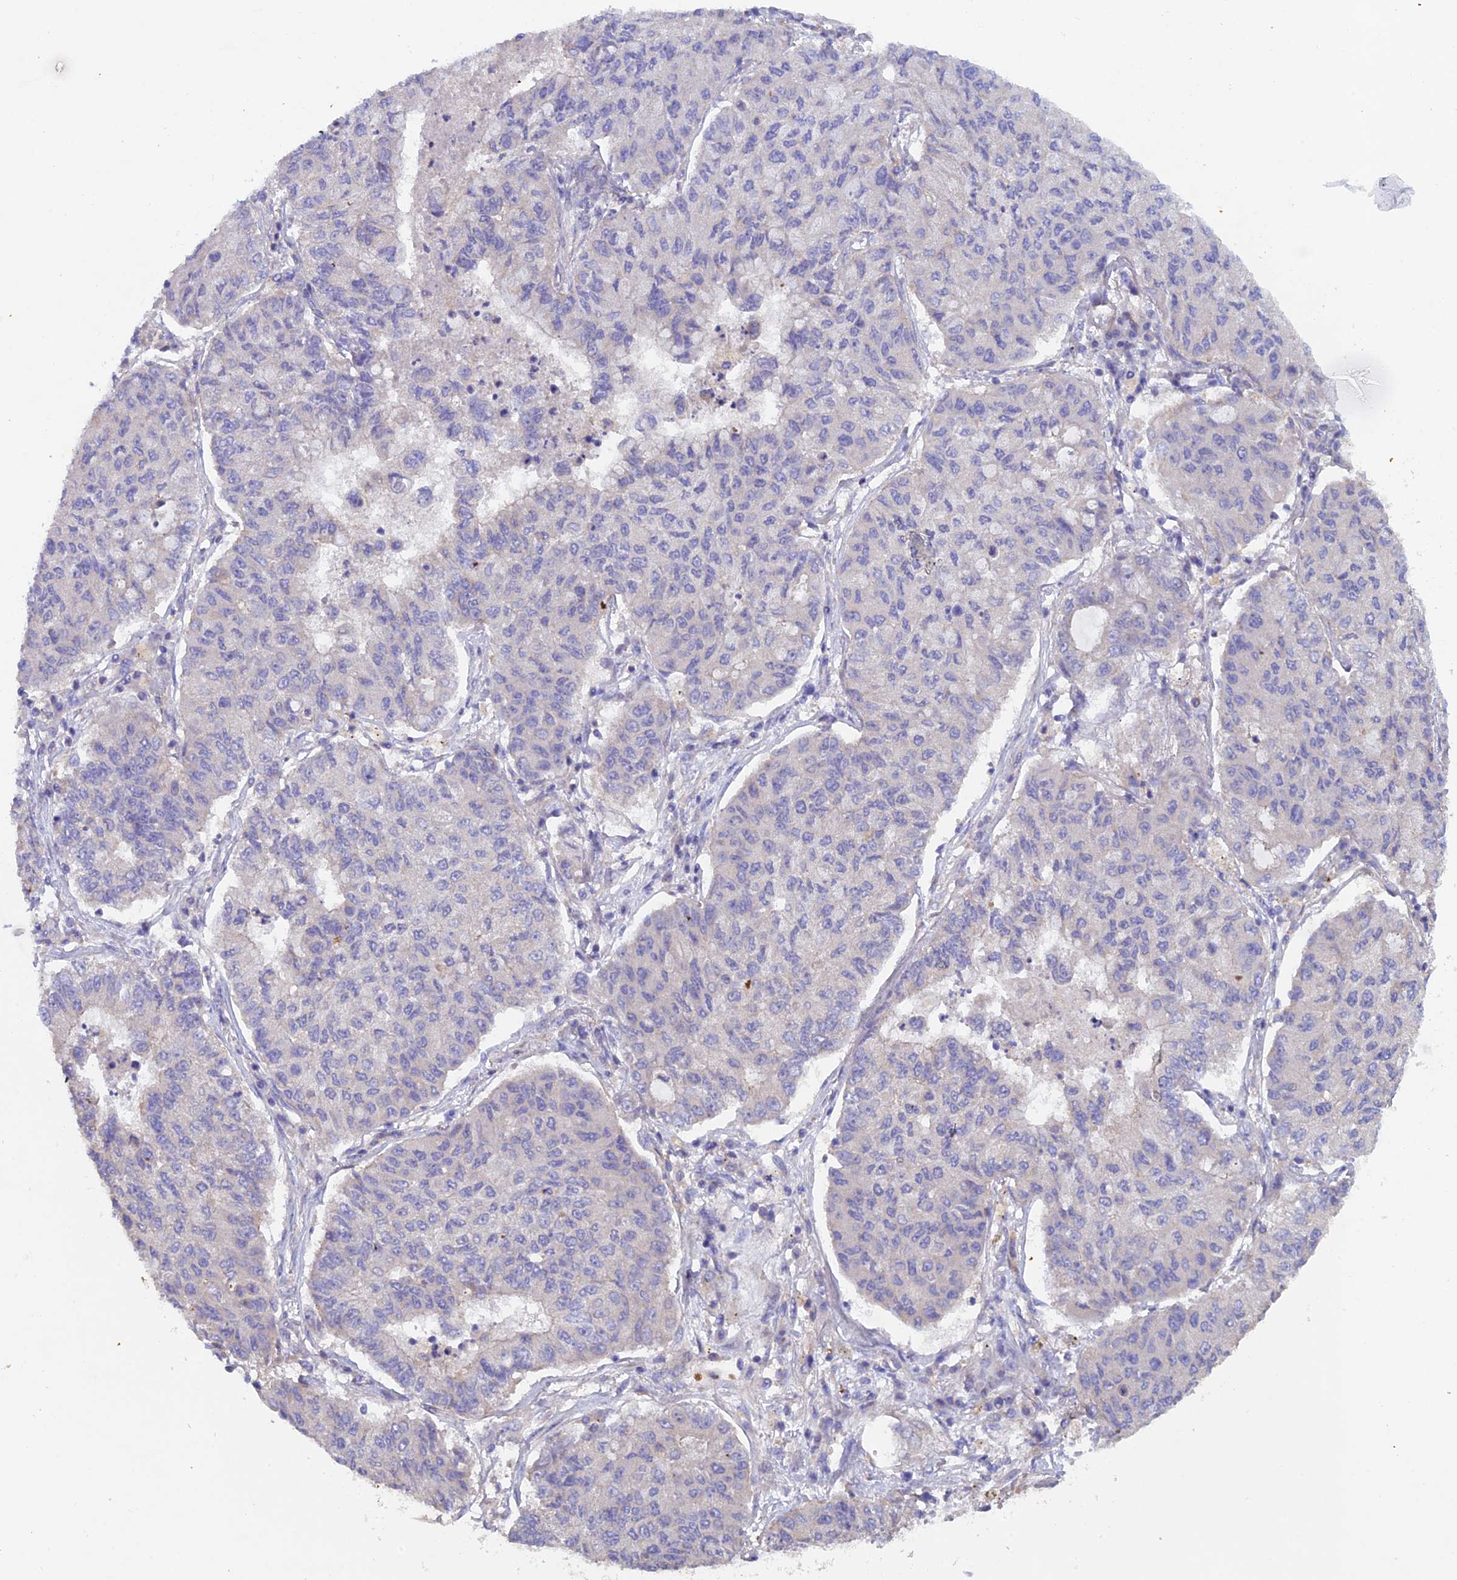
{"staining": {"intensity": "negative", "quantity": "none", "location": "none"}, "tissue": "lung cancer", "cell_type": "Tumor cells", "image_type": "cancer", "snomed": [{"axis": "morphology", "description": "Squamous cell carcinoma, NOS"}, {"axis": "topography", "description": "Lung"}], "caption": "A high-resolution image shows immunohistochemistry (IHC) staining of lung cancer, which displays no significant positivity in tumor cells.", "gene": "FZR1", "patient": {"sex": "male", "age": 74}}